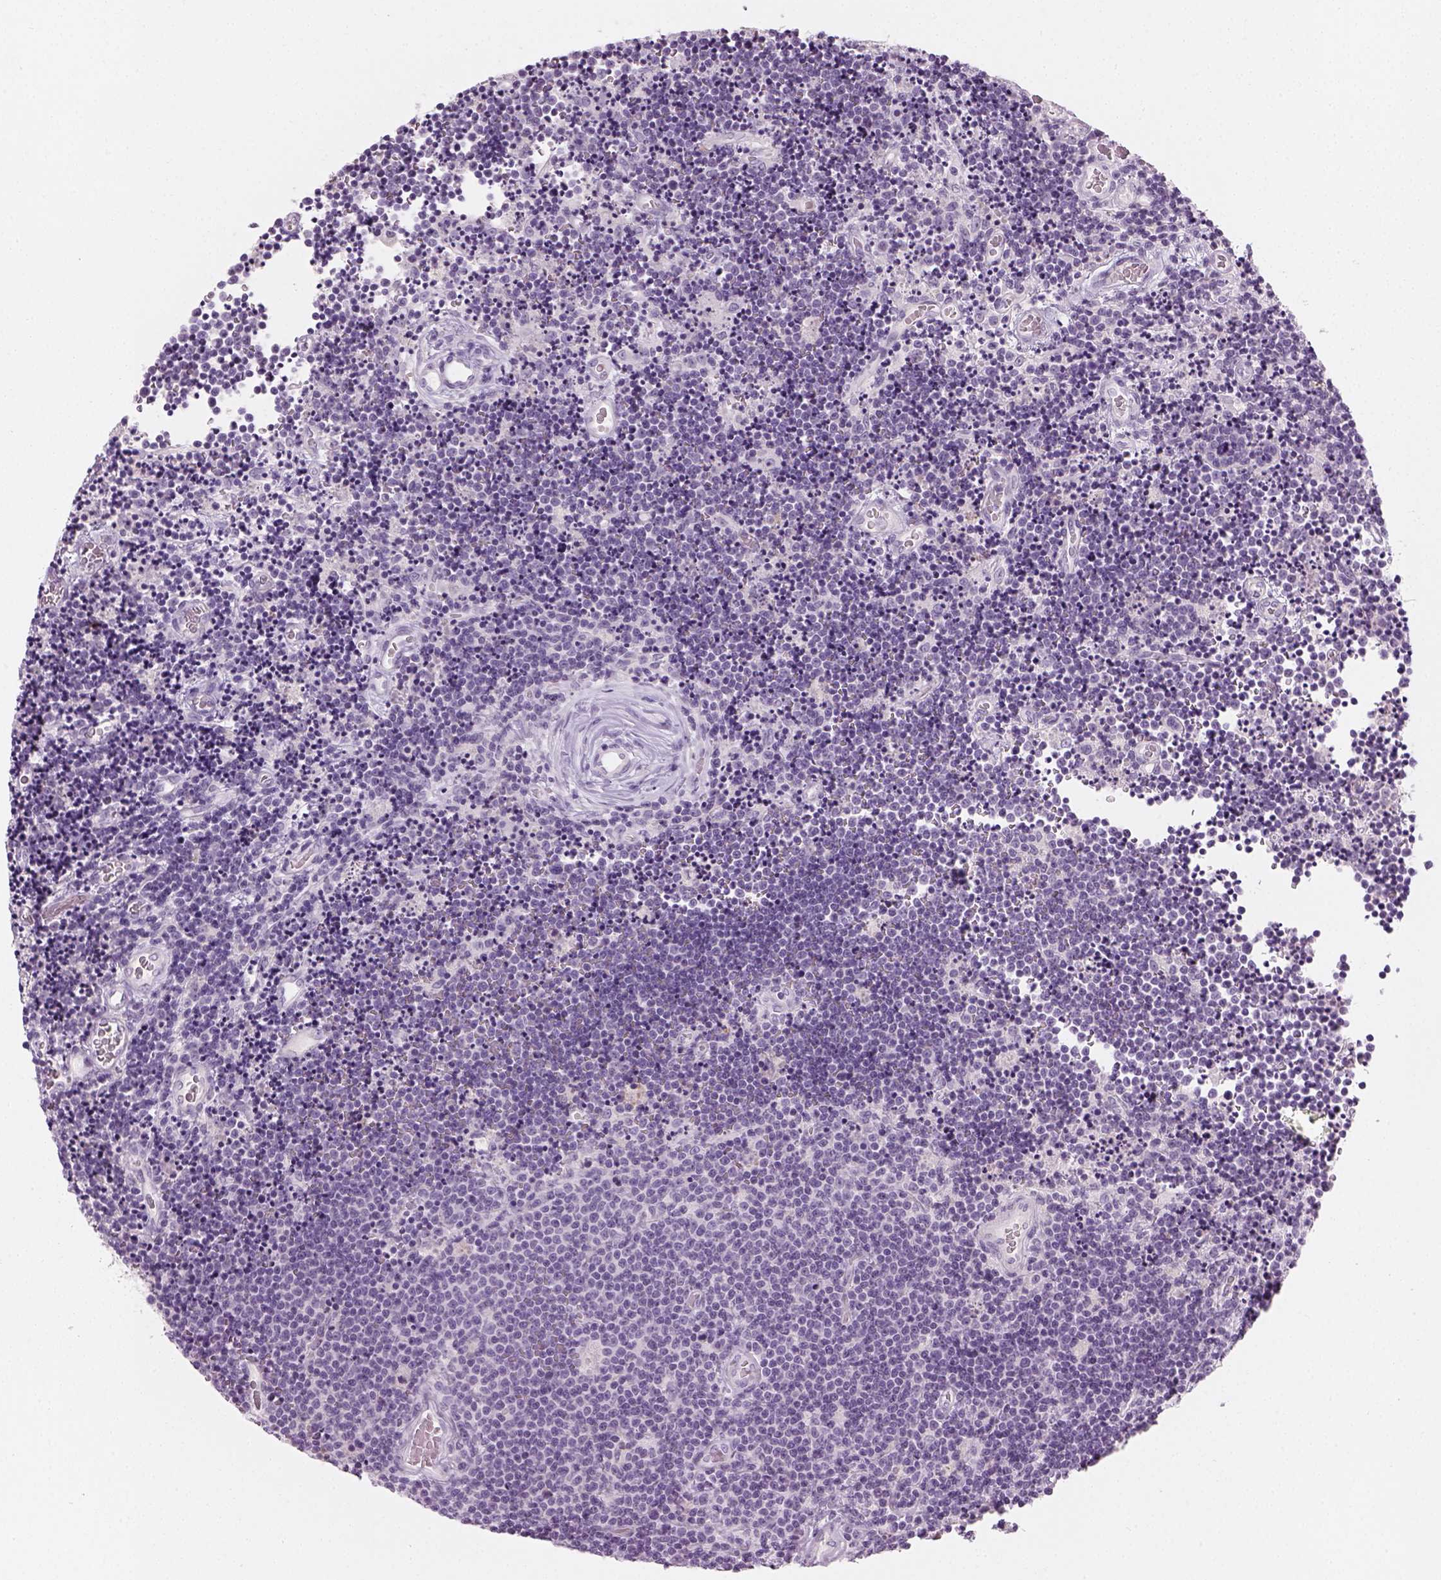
{"staining": {"intensity": "negative", "quantity": "none", "location": "none"}, "tissue": "lymphoma", "cell_type": "Tumor cells", "image_type": "cancer", "snomed": [{"axis": "morphology", "description": "Malignant lymphoma, non-Hodgkin's type, Low grade"}, {"axis": "topography", "description": "Brain"}], "caption": "Photomicrograph shows no significant protein expression in tumor cells of lymphoma.", "gene": "TH", "patient": {"sex": "female", "age": 66}}